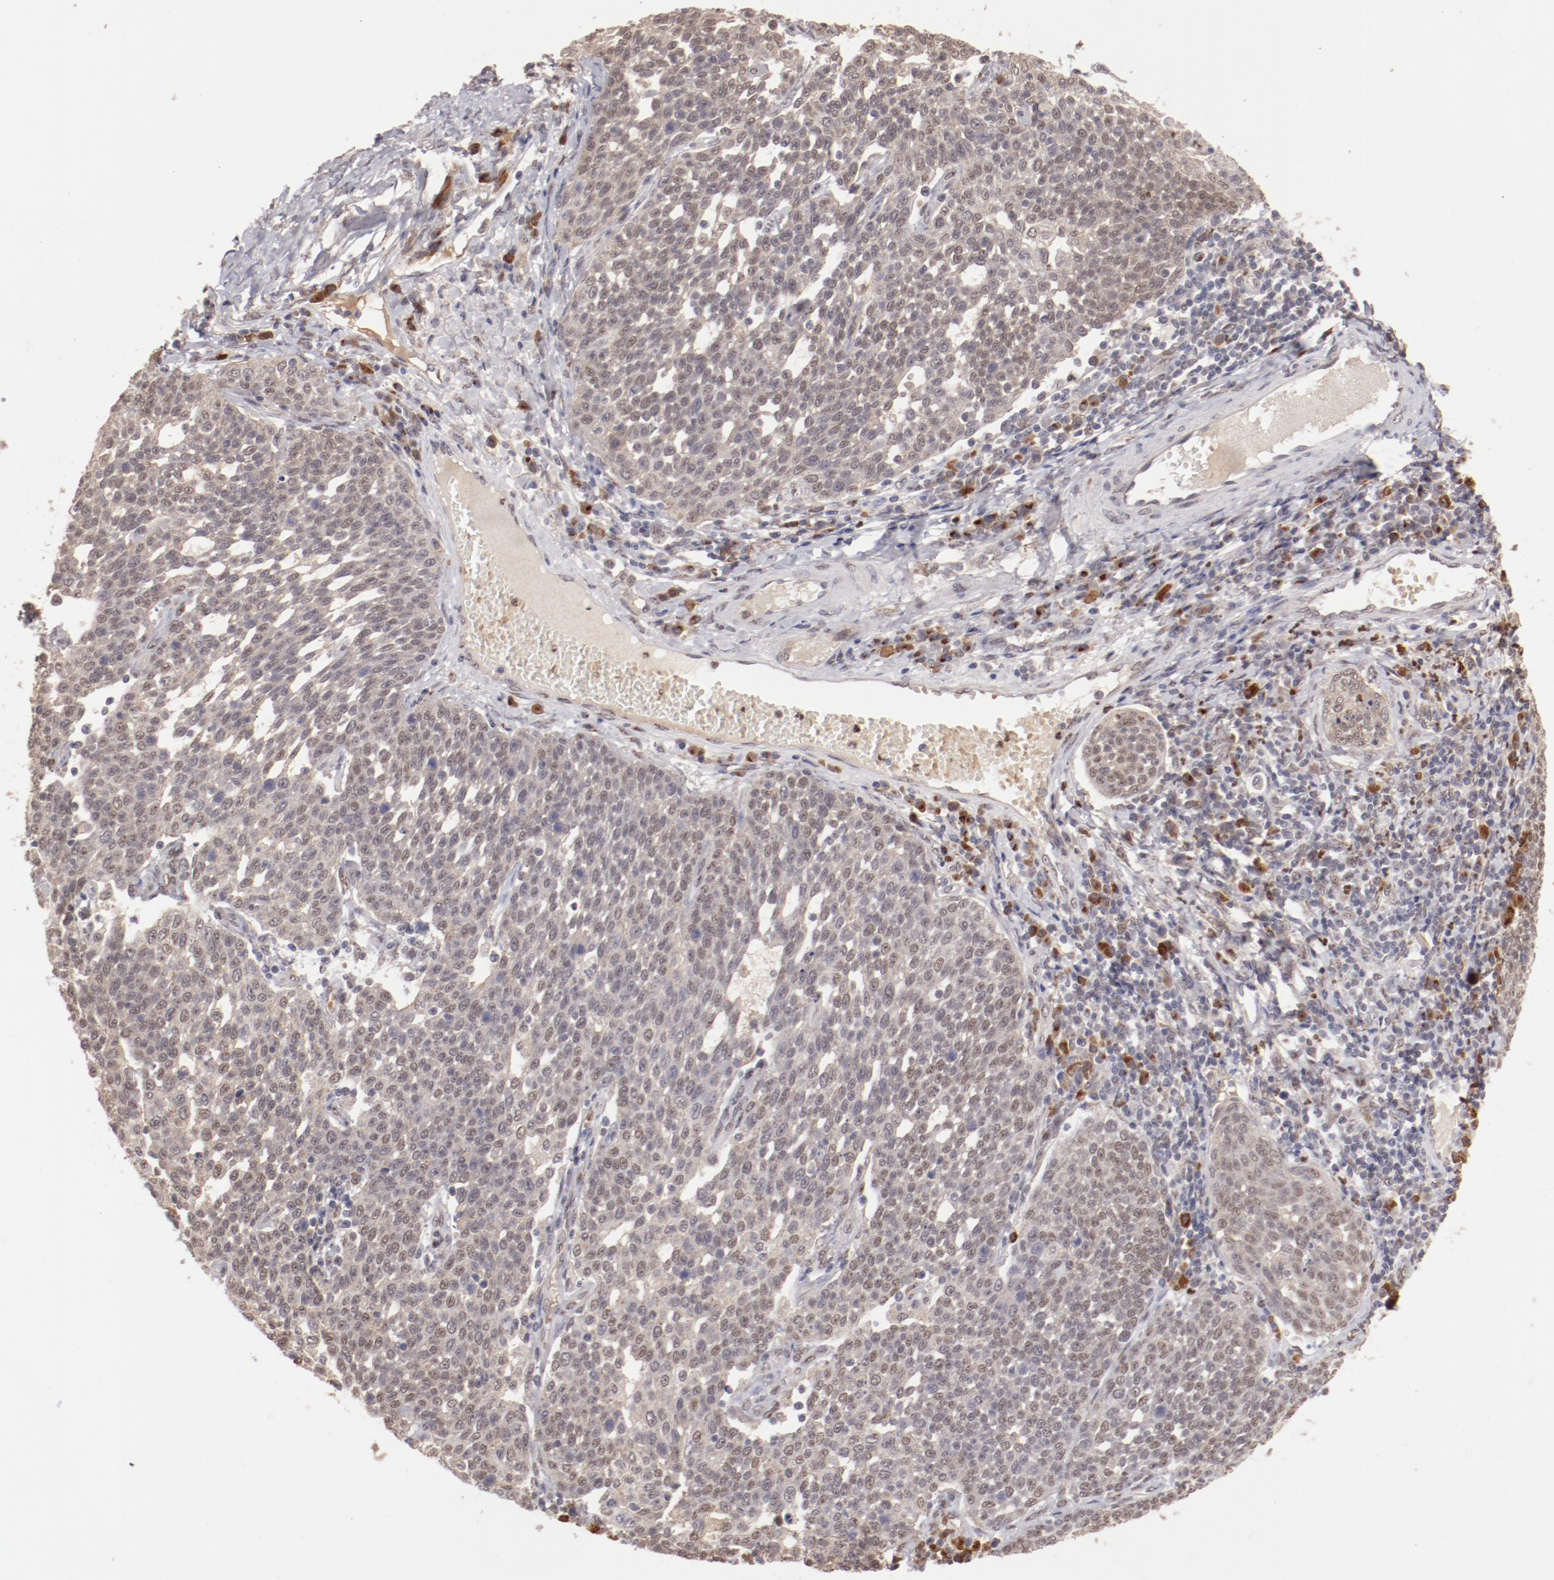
{"staining": {"intensity": "weak", "quantity": "25%-75%", "location": "nuclear"}, "tissue": "cervical cancer", "cell_type": "Tumor cells", "image_type": "cancer", "snomed": [{"axis": "morphology", "description": "Squamous cell carcinoma, NOS"}, {"axis": "topography", "description": "Cervix"}], "caption": "Protein staining of cervical squamous cell carcinoma tissue demonstrates weak nuclear positivity in approximately 25%-75% of tumor cells.", "gene": "NFE2", "patient": {"sex": "female", "age": 34}}